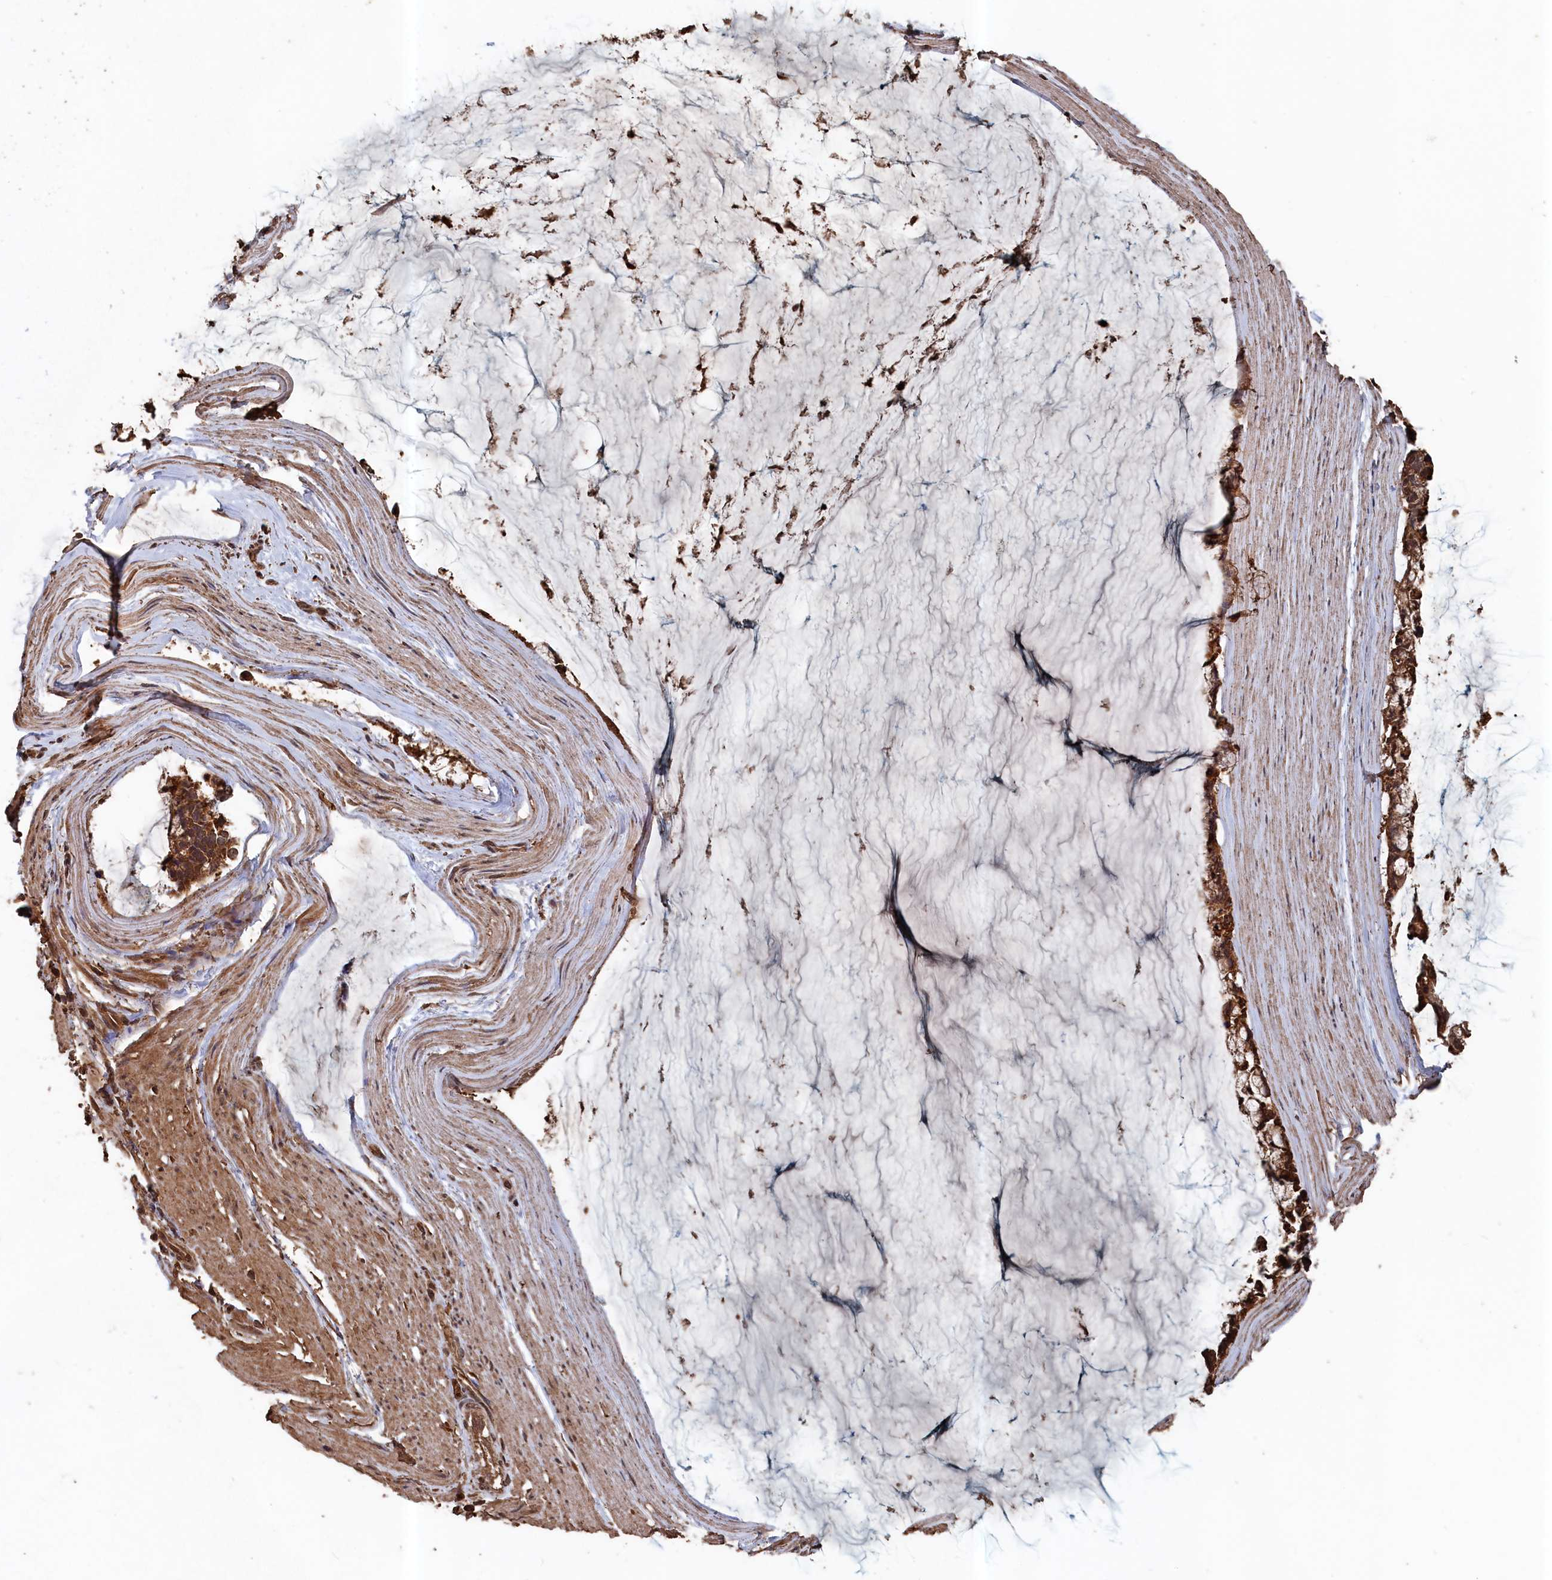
{"staining": {"intensity": "strong", "quantity": ">75%", "location": "cytoplasmic/membranous"}, "tissue": "ovarian cancer", "cell_type": "Tumor cells", "image_type": "cancer", "snomed": [{"axis": "morphology", "description": "Cystadenocarcinoma, mucinous, NOS"}, {"axis": "topography", "description": "Ovary"}], "caption": "Immunohistochemical staining of human ovarian cancer (mucinous cystadenocarcinoma) reveals high levels of strong cytoplasmic/membranous protein staining in about >75% of tumor cells.", "gene": "SNX33", "patient": {"sex": "female", "age": 39}}